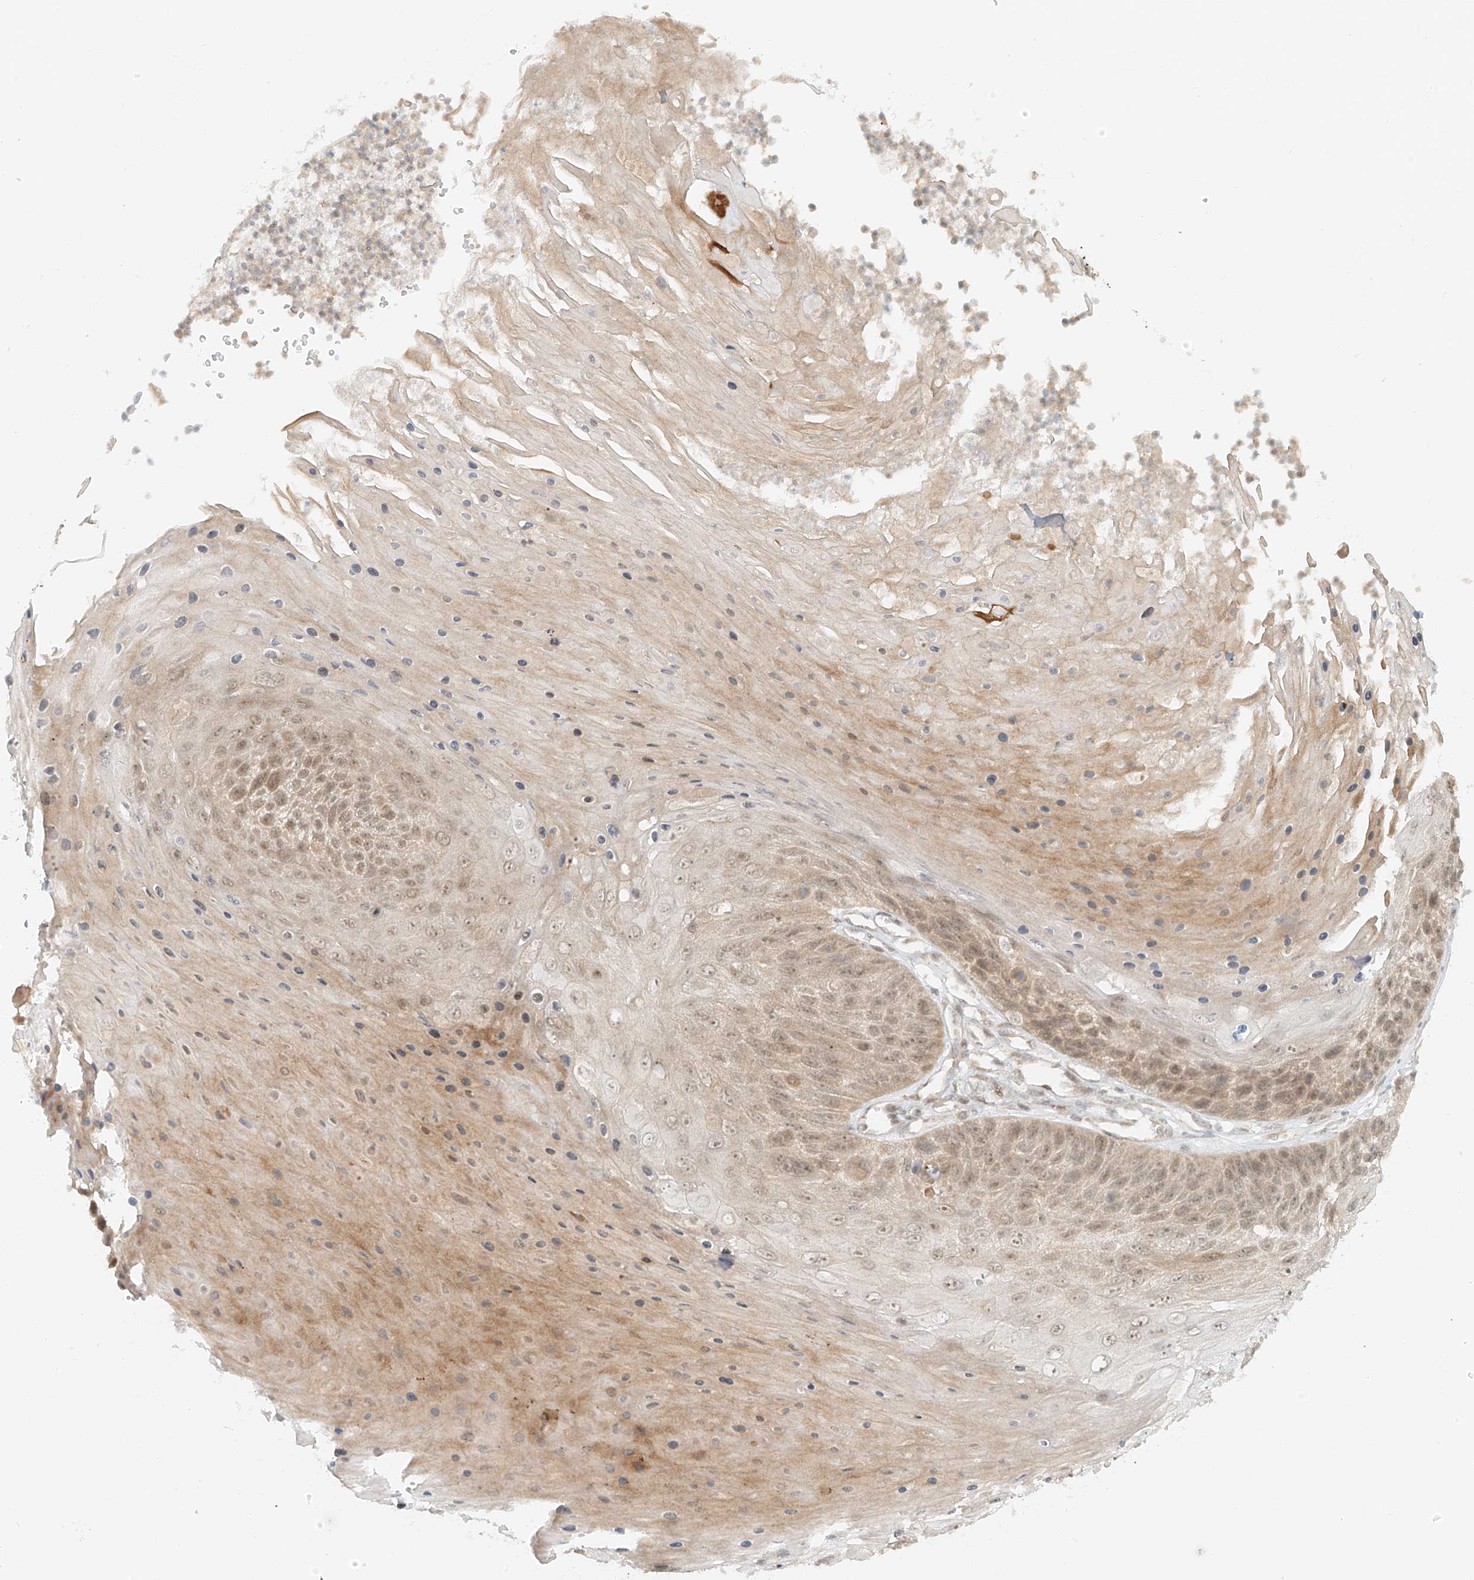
{"staining": {"intensity": "weak", "quantity": ">75%", "location": "cytoplasmic/membranous,nuclear"}, "tissue": "skin cancer", "cell_type": "Tumor cells", "image_type": "cancer", "snomed": [{"axis": "morphology", "description": "Squamous cell carcinoma, NOS"}, {"axis": "topography", "description": "Skin"}], "caption": "Weak cytoplasmic/membranous and nuclear protein expression is appreciated in approximately >75% of tumor cells in skin squamous cell carcinoma.", "gene": "MIPEP", "patient": {"sex": "female", "age": 88}}